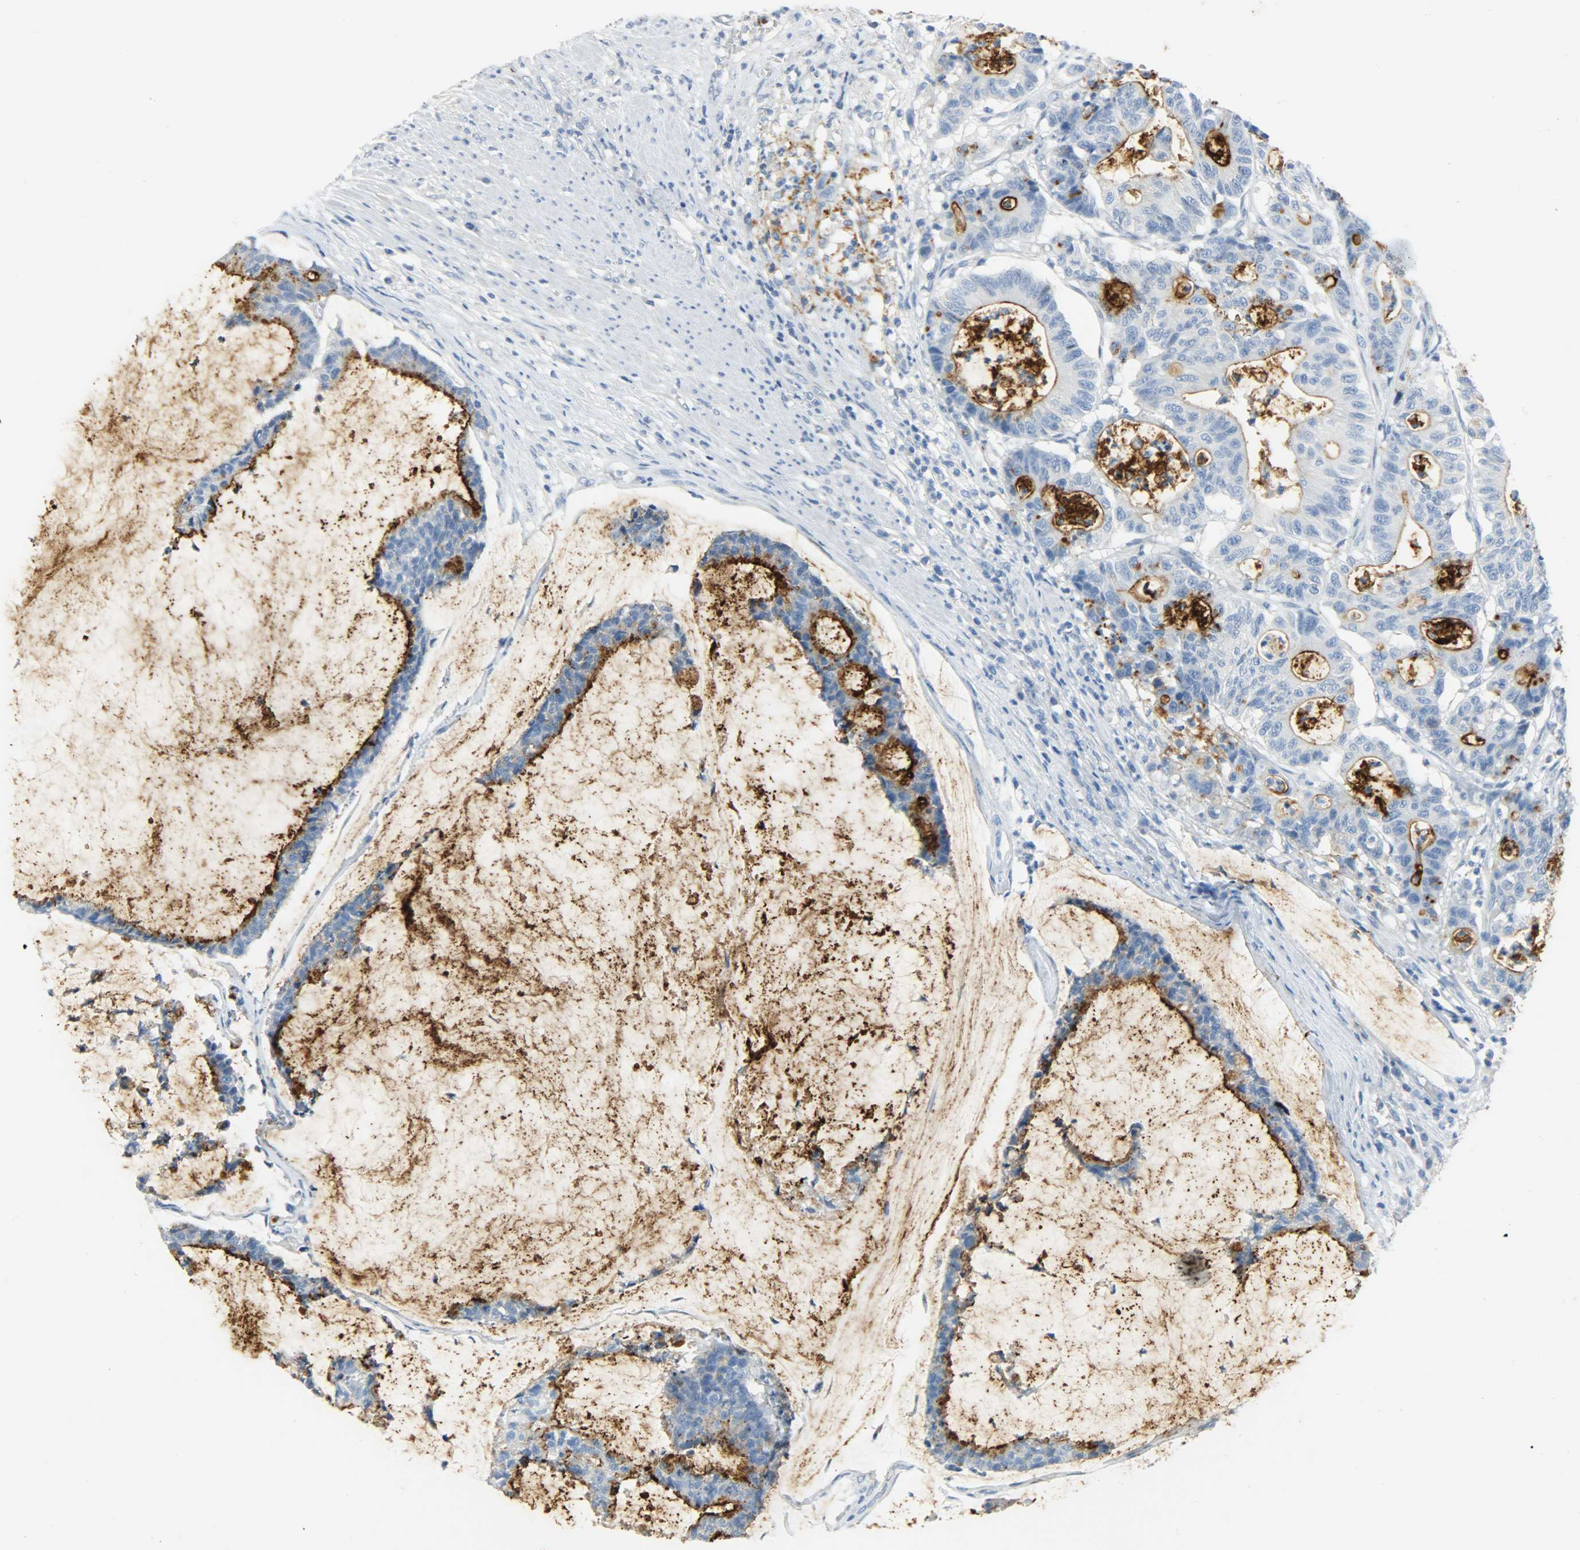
{"staining": {"intensity": "strong", "quantity": ">75%", "location": "cytoplasmic/membranous"}, "tissue": "colorectal cancer", "cell_type": "Tumor cells", "image_type": "cancer", "snomed": [{"axis": "morphology", "description": "Adenocarcinoma, NOS"}, {"axis": "topography", "description": "Colon"}], "caption": "Tumor cells demonstrate strong cytoplasmic/membranous positivity in about >75% of cells in colorectal cancer (adenocarcinoma).", "gene": "PROM1", "patient": {"sex": "female", "age": 84}}